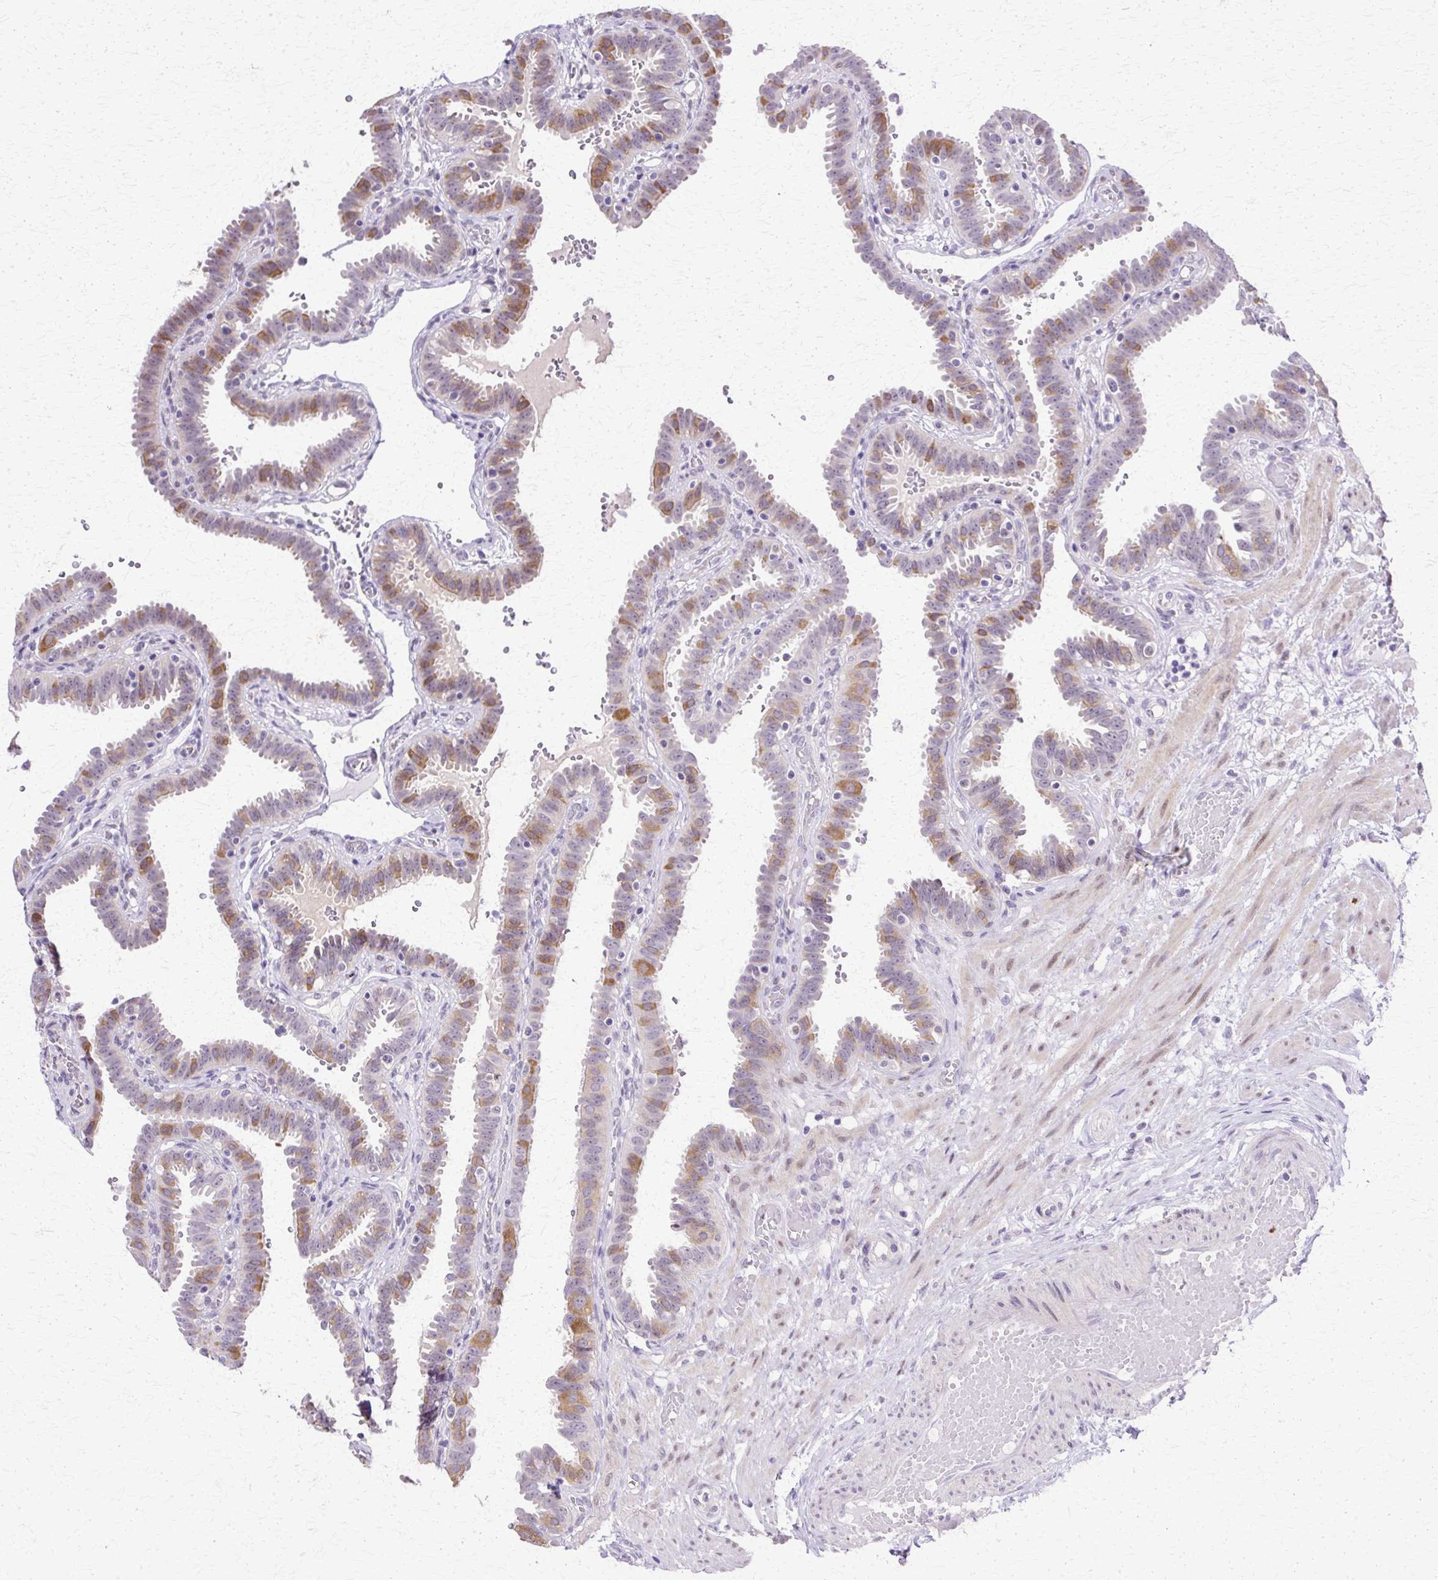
{"staining": {"intensity": "moderate", "quantity": "<25%", "location": "cytoplasmic/membranous"}, "tissue": "fallopian tube", "cell_type": "Glandular cells", "image_type": "normal", "snomed": [{"axis": "morphology", "description": "Normal tissue, NOS"}, {"axis": "topography", "description": "Fallopian tube"}], "caption": "The photomicrograph exhibits immunohistochemical staining of benign fallopian tube. There is moderate cytoplasmic/membranous expression is identified in about <25% of glandular cells.", "gene": "HSPA1A", "patient": {"sex": "female", "age": 37}}